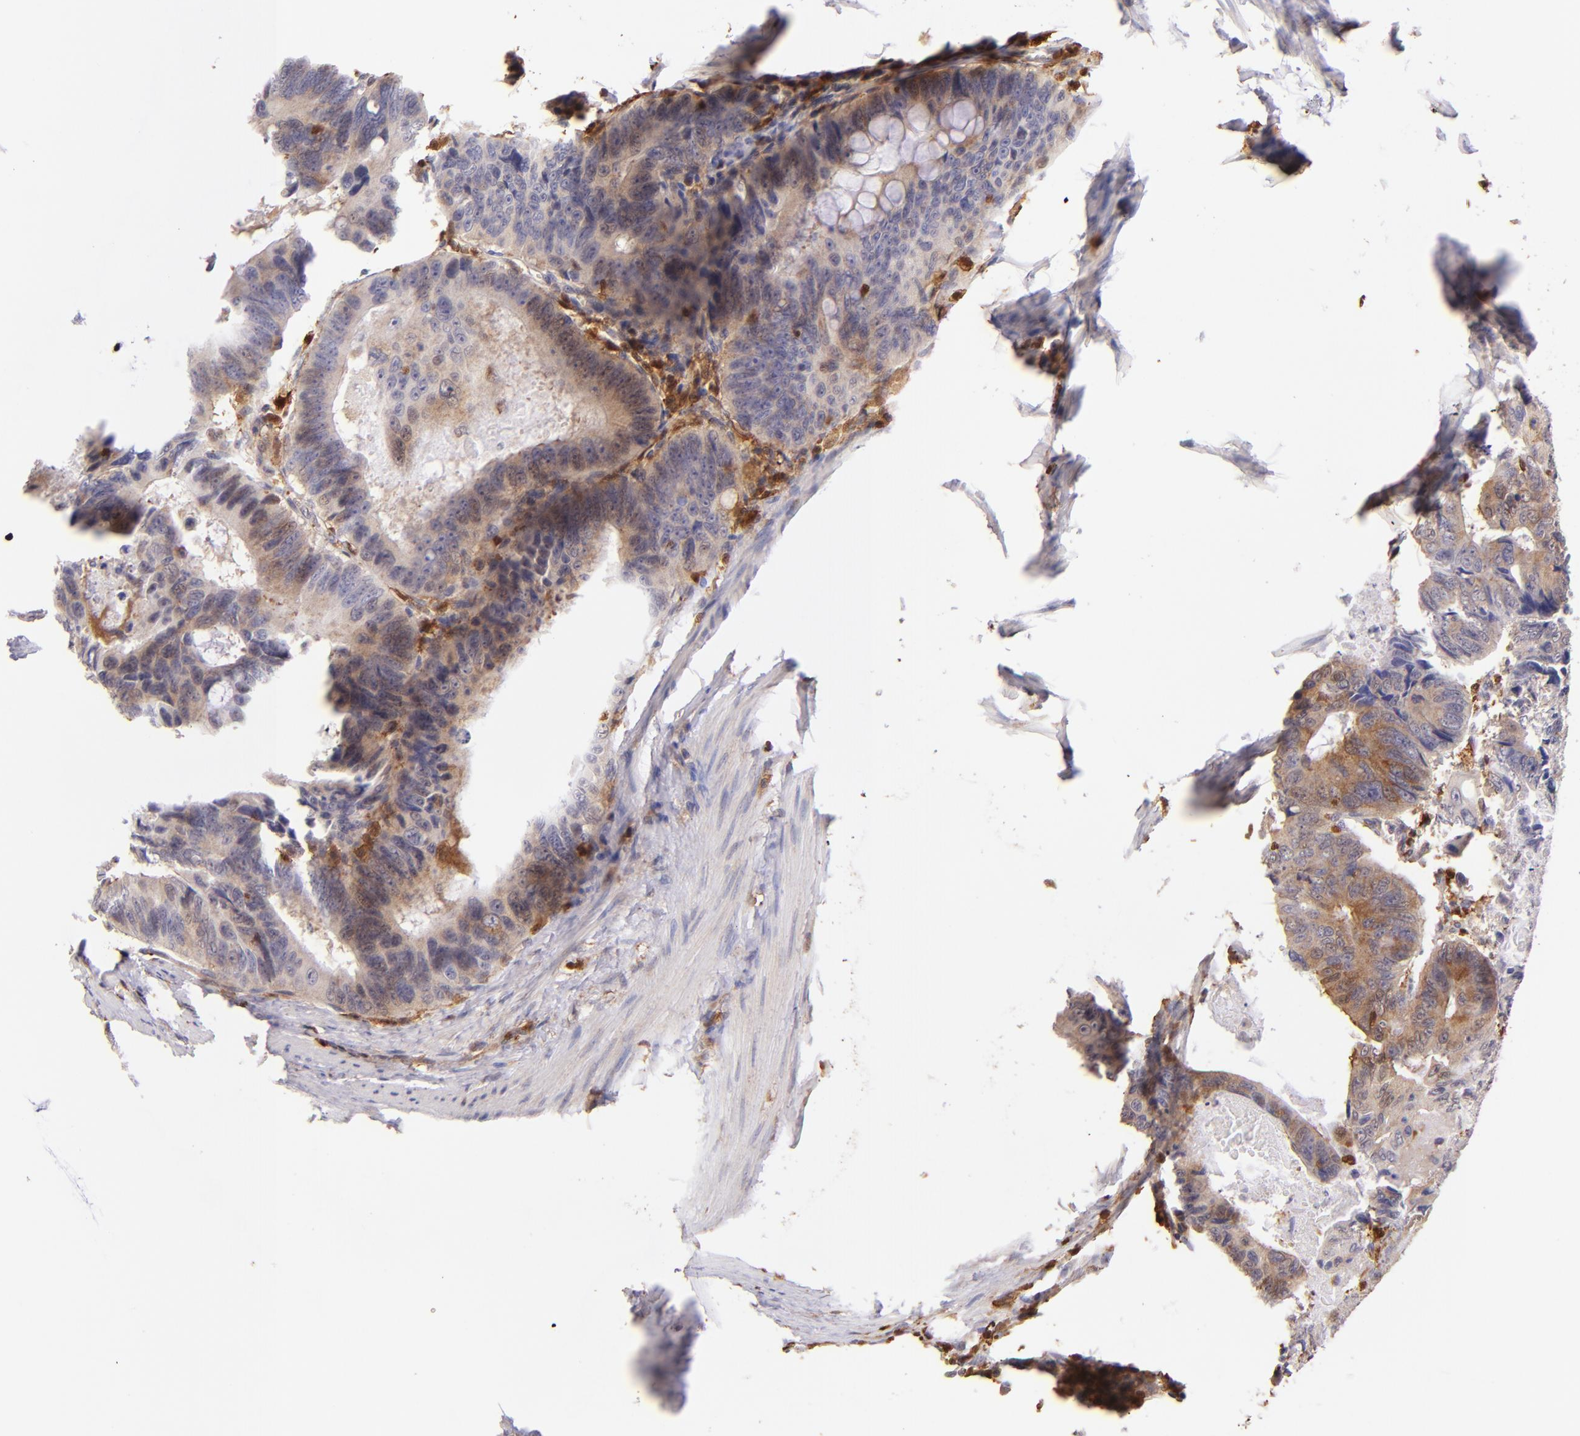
{"staining": {"intensity": "weak", "quantity": ">75%", "location": "cytoplasmic/membranous"}, "tissue": "colorectal cancer", "cell_type": "Tumor cells", "image_type": "cancer", "snomed": [{"axis": "morphology", "description": "Adenocarcinoma, NOS"}, {"axis": "topography", "description": "Colon"}], "caption": "DAB immunohistochemical staining of colorectal cancer reveals weak cytoplasmic/membranous protein staining in about >75% of tumor cells.", "gene": "BTK", "patient": {"sex": "female", "age": 55}}